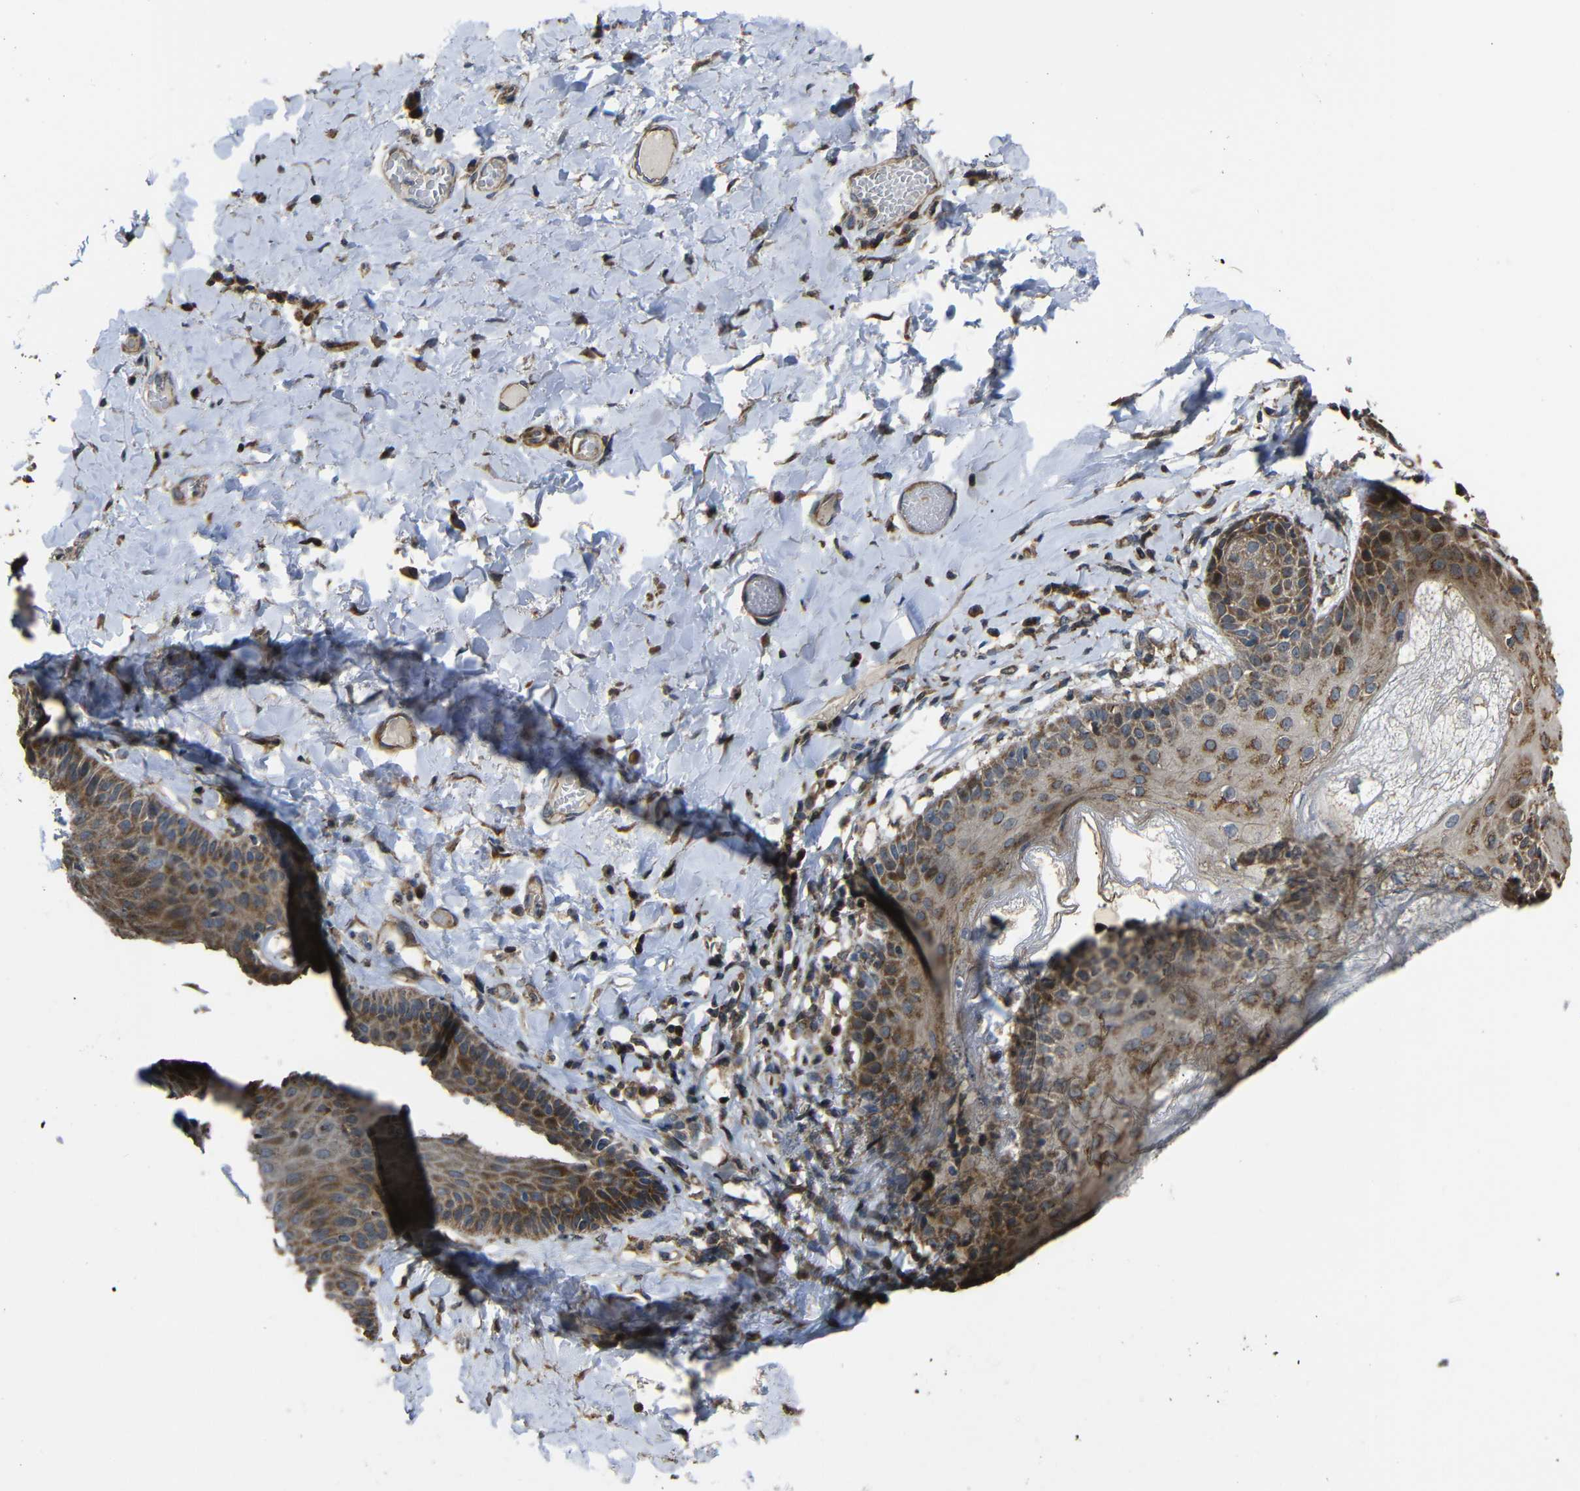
{"staining": {"intensity": "strong", "quantity": ">75%", "location": "cytoplasmic/membranous"}, "tissue": "skin", "cell_type": "Epidermal cells", "image_type": "normal", "snomed": [{"axis": "morphology", "description": "Normal tissue, NOS"}, {"axis": "topography", "description": "Anal"}], "caption": "Strong cytoplasmic/membranous positivity is seen in approximately >75% of epidermal cells in benign skin. (Brightfield microscopy of DAB IHC at high magnification).", "gene": "SNN", "patient": {"sex": "male", "age": 69}}